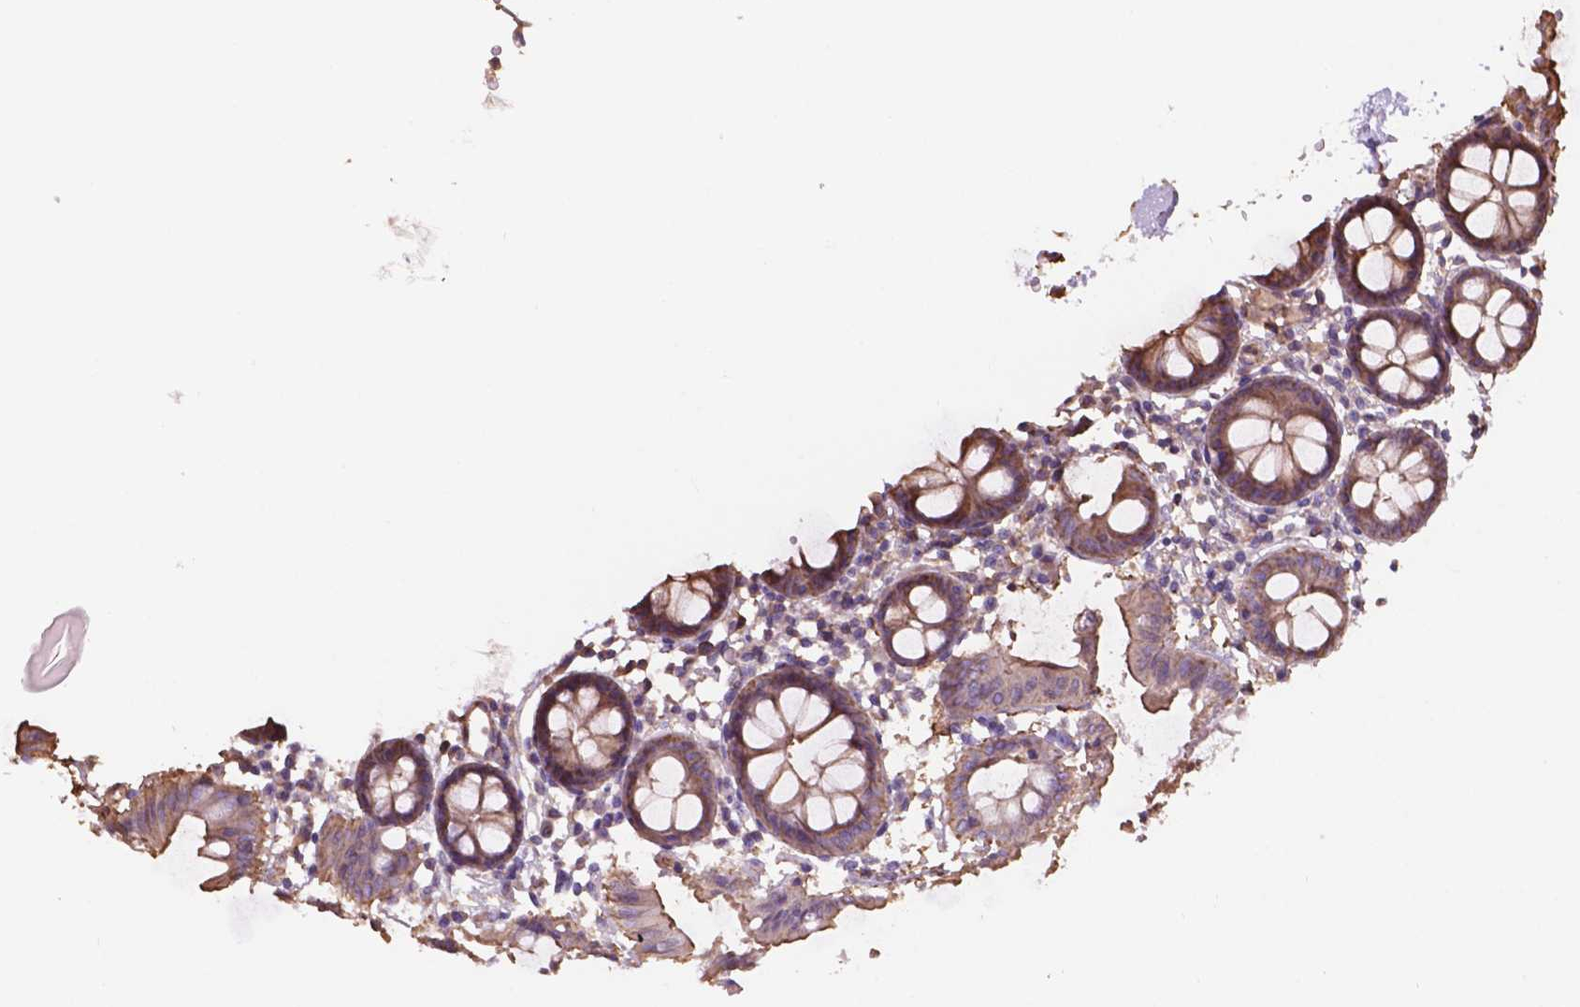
{"staining": {"intensity": "strong", "quantity": ">75%", "location": "cytoplasmic/membranous,nuclear"}, "tissue": "colon", "cell_type": "Endothelial cells", "image_type": "normal", "snomed": [{"axis": "morphology", "description": "Normal tissue, NOS"}, {"axis": "topography", "description": "Colon"}], "caption": "Immunohistochemistry (IHC) photomicrograph of benign colon: colon stained using IHC reveals high levels of strong protein expression localized specifically in the cytoplasmic/membranous,nuclear of endothelial cells, appearing as a cytoplasmic/membranous,nuclear brown color.", "gene": "NIPA2", "patient": {"sex": "female", "age": 84}}